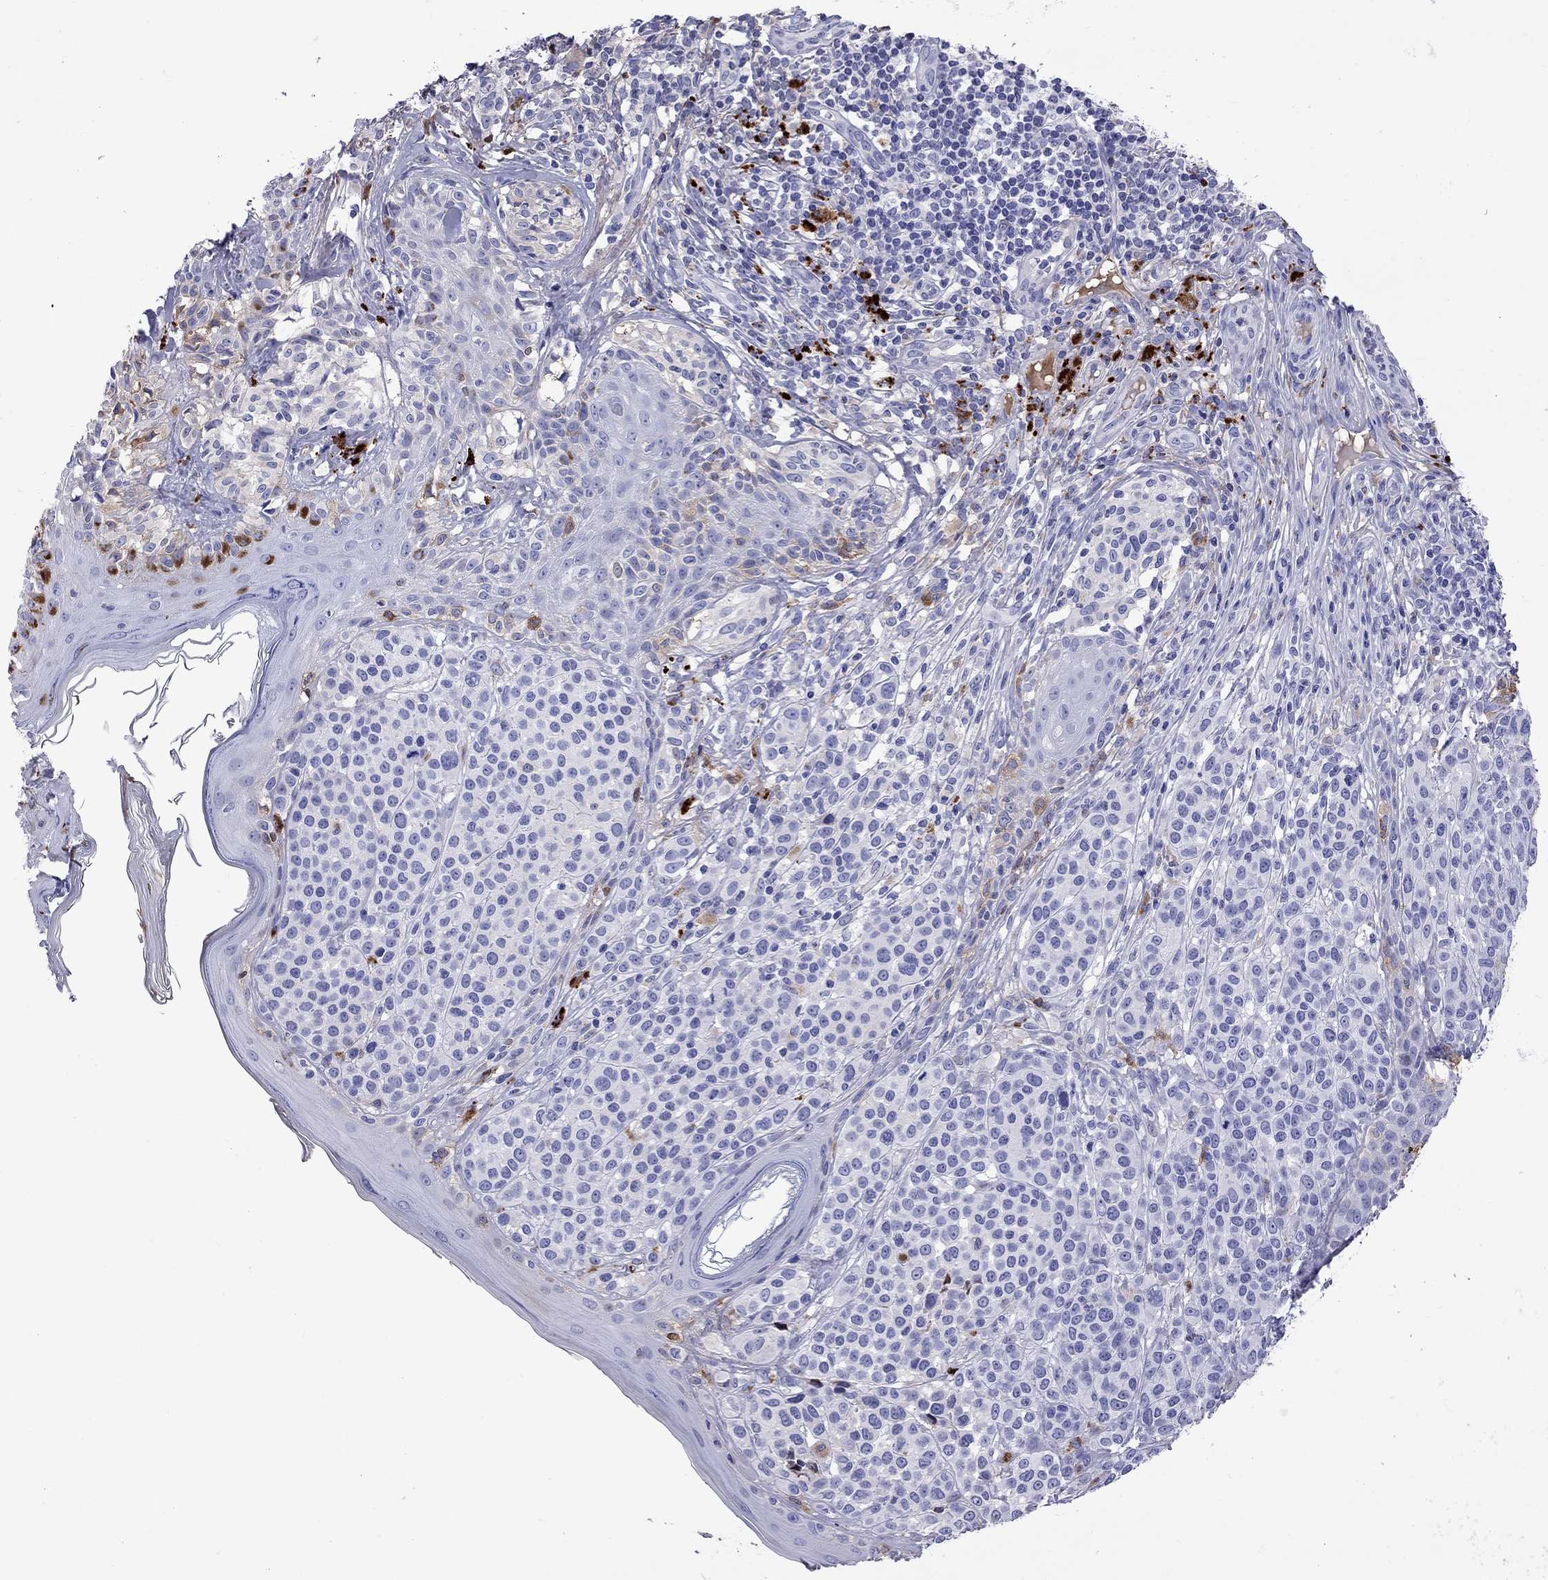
{"staining": {"intensity": "negative", "quantity": "none", "location": "none"}, "tissue": "melanoma", "cell_type": "Tumor cells", "image_type": "cancer", "snomed": [{"axis": "morphology", "description": "Malignant melanoma, NOS"}, {"axis": "topography", "description": "Skin"}], "caption": "Histopathology image shows no protein positivity in tumor cells of malignant melanoma tissue. The staining is performed using DAB brown chromogen with nuclei counter-stained in using hematoxylin.", "gene": "SERPINA3", "patient": {"sex": "male", "age": 79}}